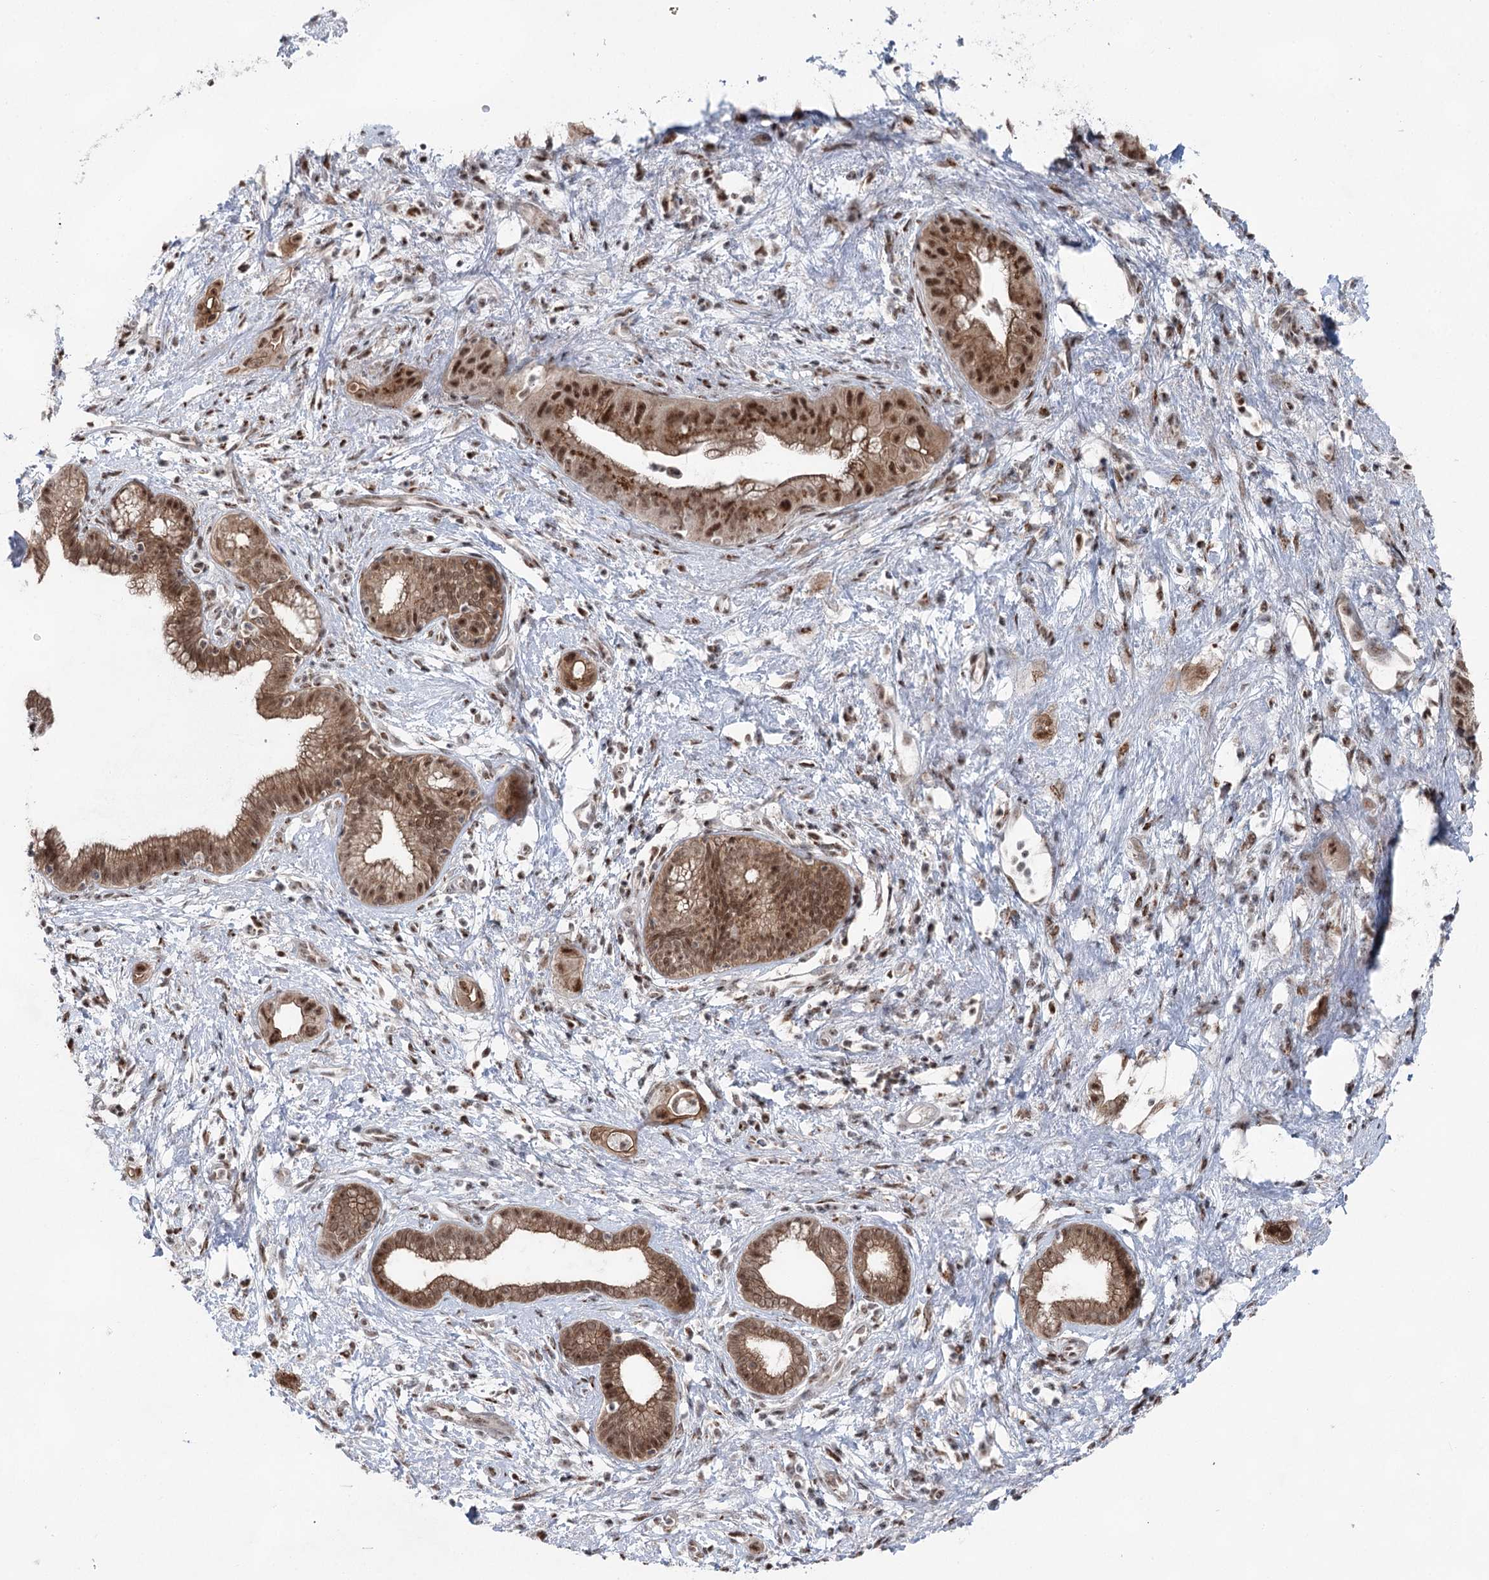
{"staining": {"intensity": "moderate", "quantity": ">75%", "location": "cytoplasmic/membranous,nuclear"}, "tissue": "pancreatic cancer", "cell_type": "Tumor cells", "image_type": "cancer", "snomed": [{"axis": "morphology", "description": "Adenocarcinoma, NOS"}, {"axis": "topography", "description": "Pancreas"}], "caption": "Moderate cytoplasmic/membranous and nuclear protein staining is identified in approximately >75% of tumor cells in adenocarcinoma (pancreatic). The protein of interest is shown in brown color, while the nuclei are stained blue.", "gene": "ZCCHC8", "patient": {"sex": "female", "age": 73}}